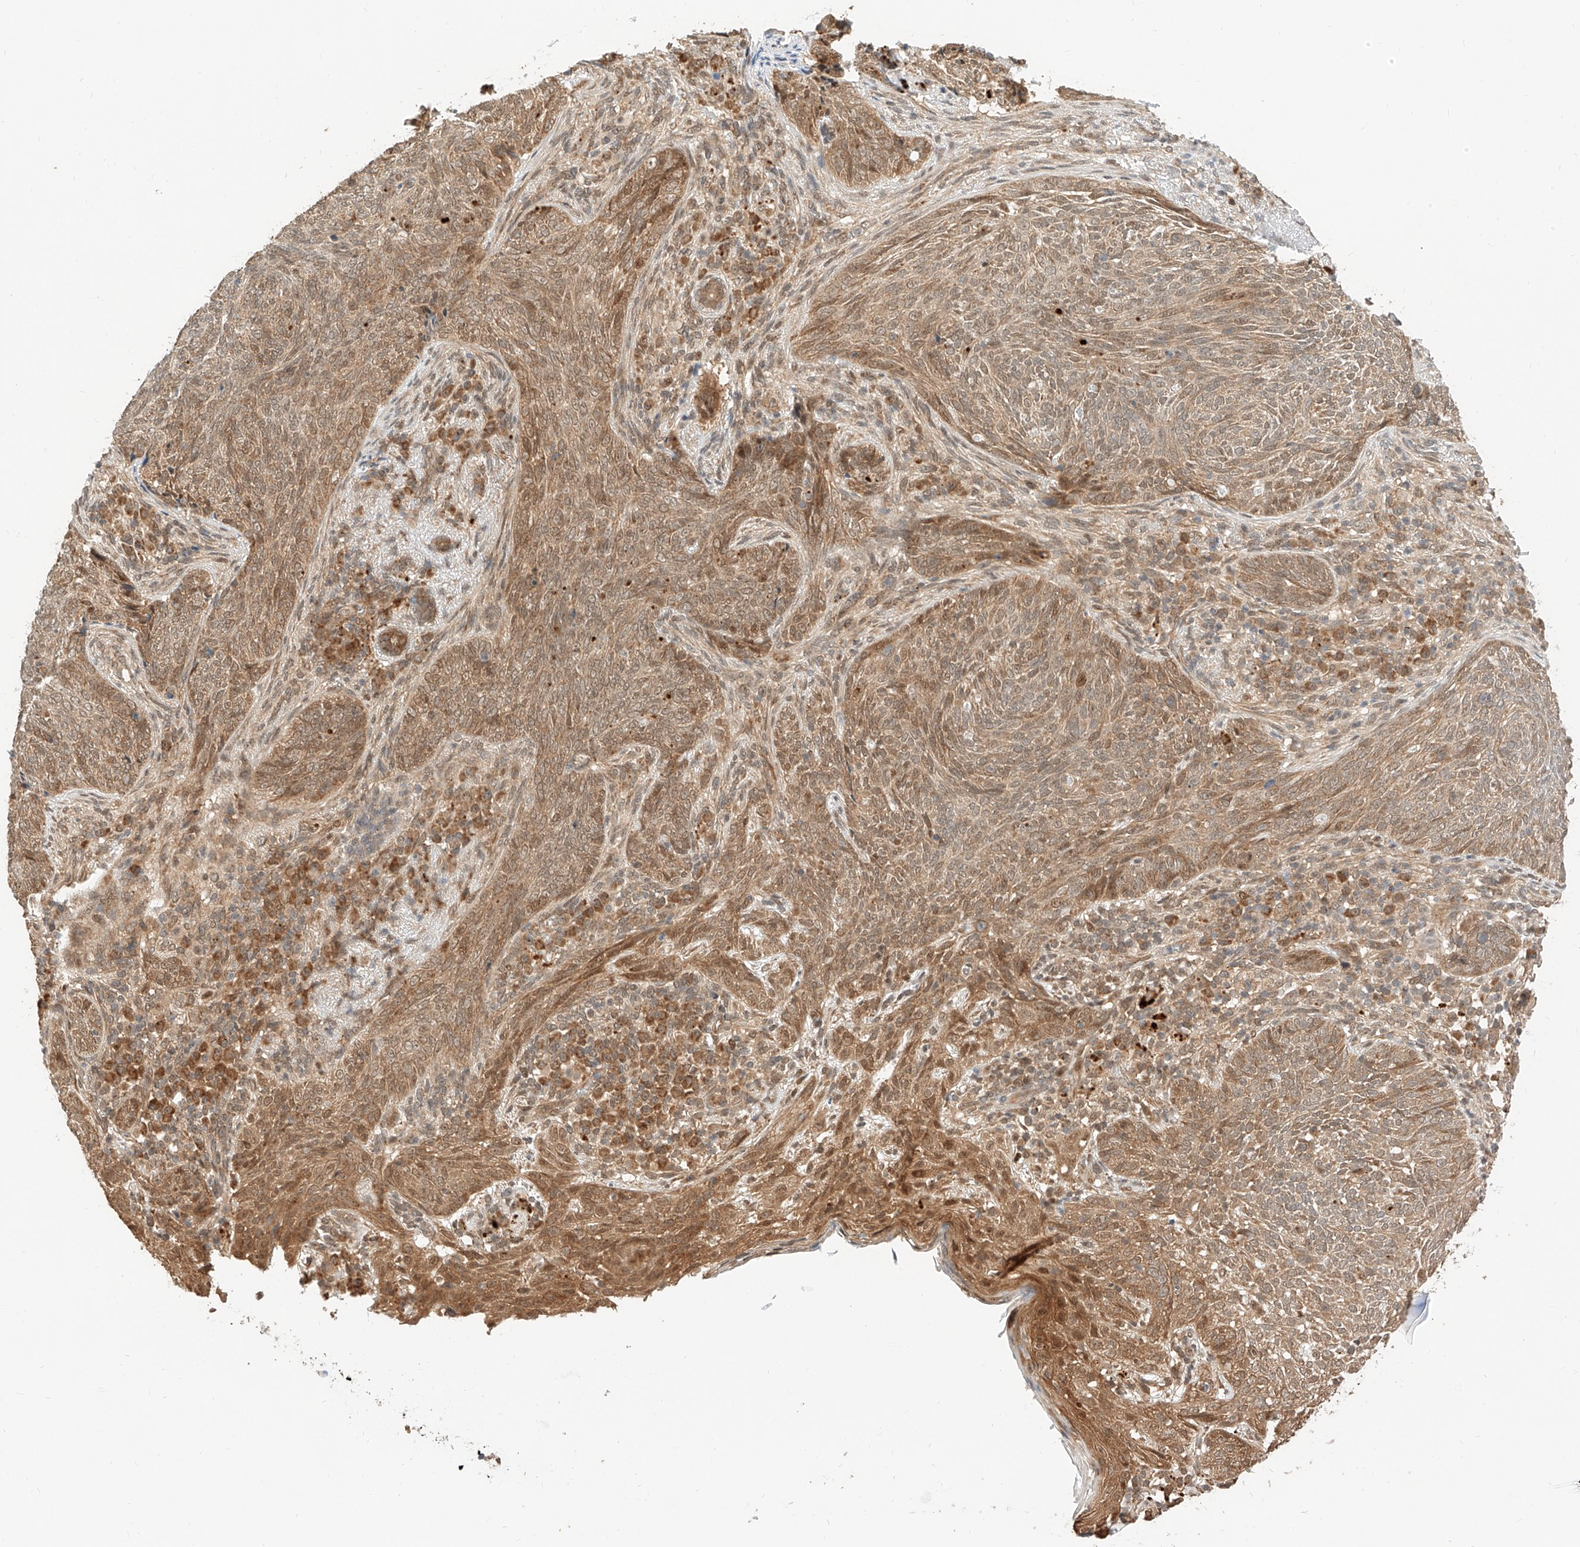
{"staining": {"intensity": "moderate", "quantity": ">75%", "location": "cytoplasmic/membranous,nuclear"}, "tissue": "skin cancer", "cell_type": "Tumor cells", "image_type": "cancer", "snomed": [{"axis": "morphology", "description": "Basal cell carcinoma"}, {"axis": "topography", "description": "Skin"}], "caption": "Immunohistochemical staining of human skin basal cell carcinoma displays moderate cytoplasmic/membranous and nuclear protein staining in about >75% of tumor cells.", "gene": "EIF4H", "patient": {"sex": "male", "age": 85}}